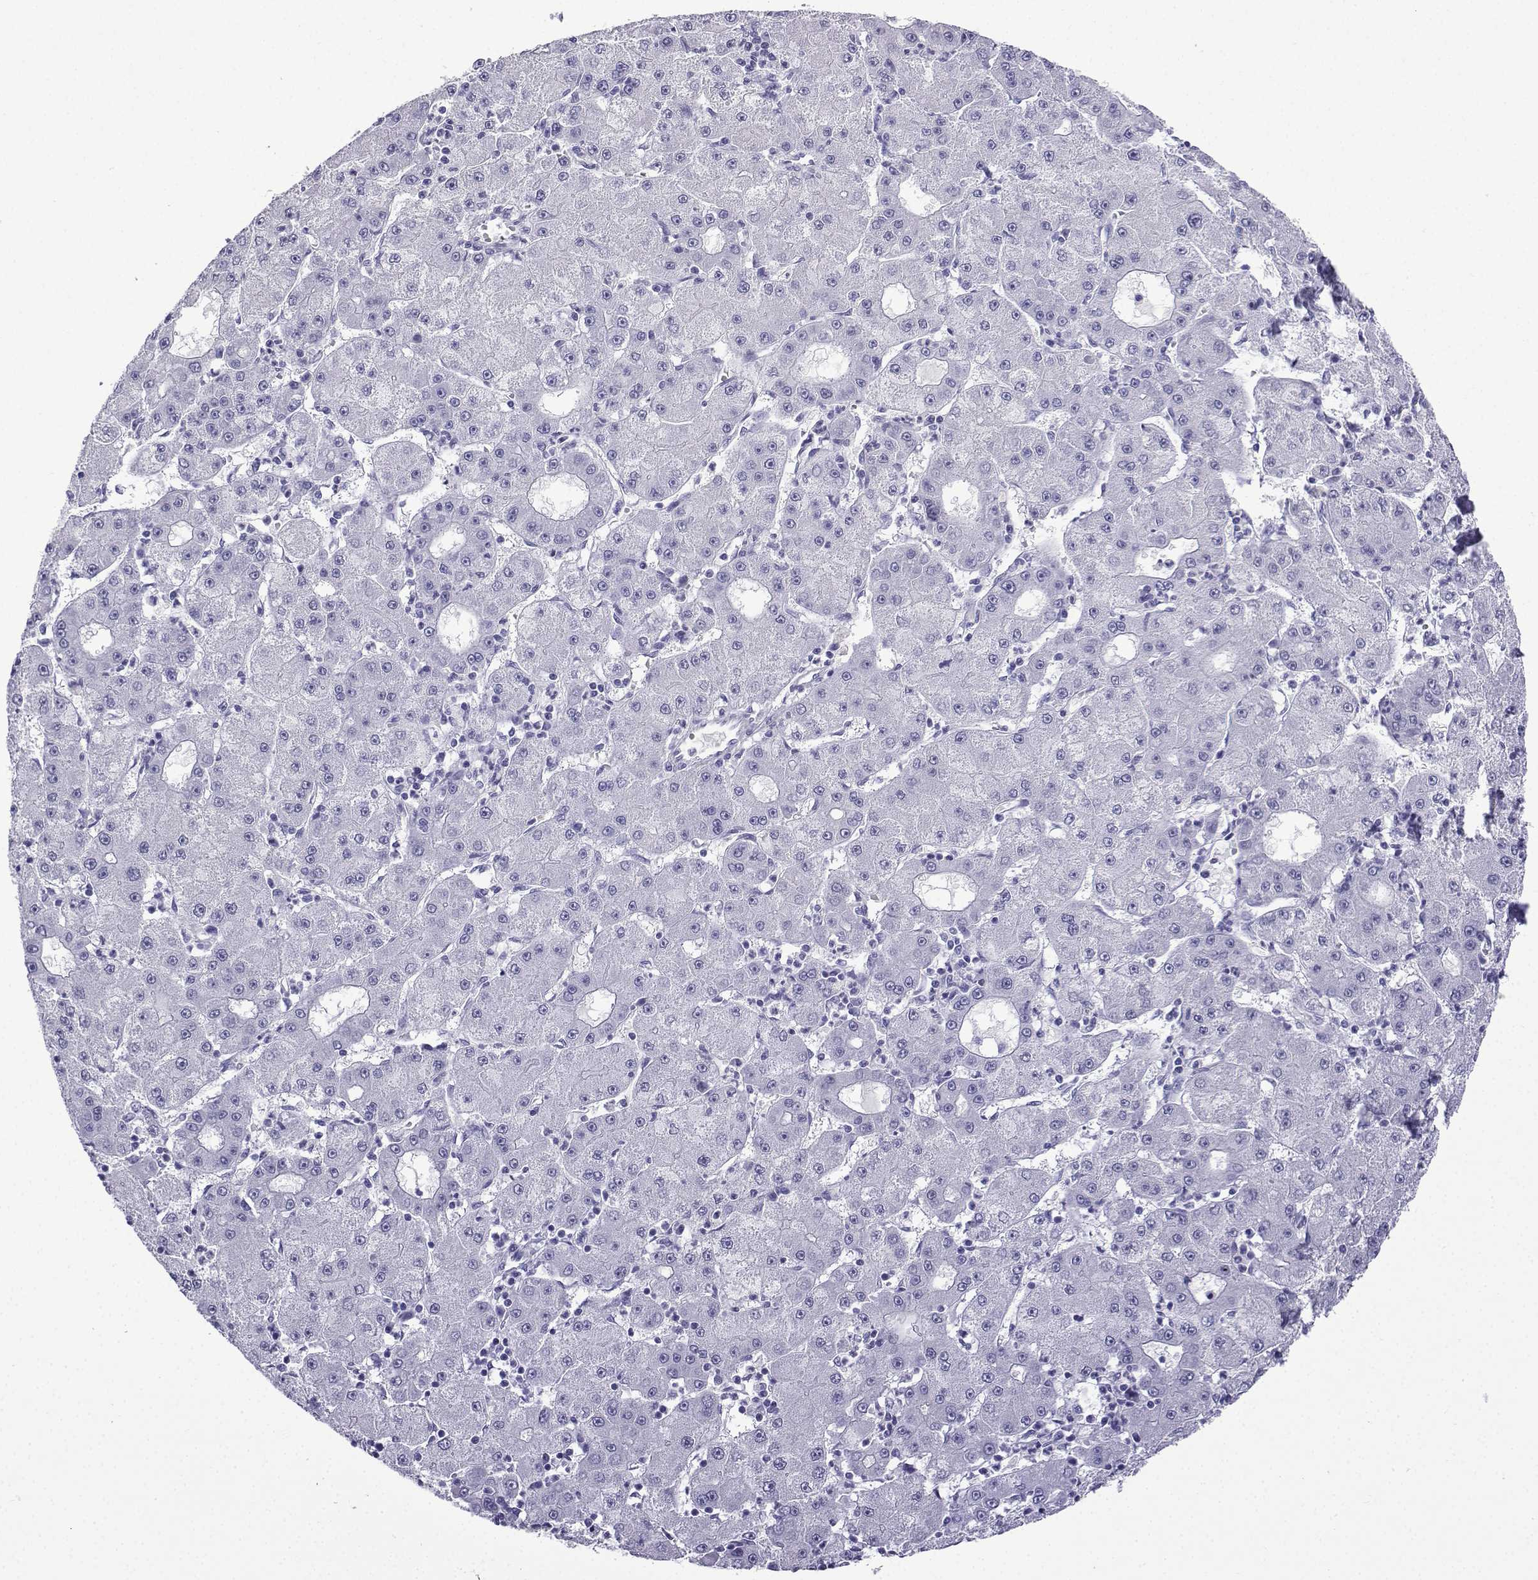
{"staining": {"intensity": "negative", "quantity": "none", "location": "none"}, "tissue": "liver cancer", "cell_type": "Tumor cells", "image_type": "cancer", "snomed": [{"axis": "morphology", "description": "Carcinoma, Hepatocellular, NOS"}, {"axis": "topography", "description": "Liver"}], "caption": "Liver hepatocellular carcinoma was stained to show a protein in brown. There is no significant staining in tumor cells.", "gene": "KCNF1", "patient": {"sex": "male", "age": 73}}